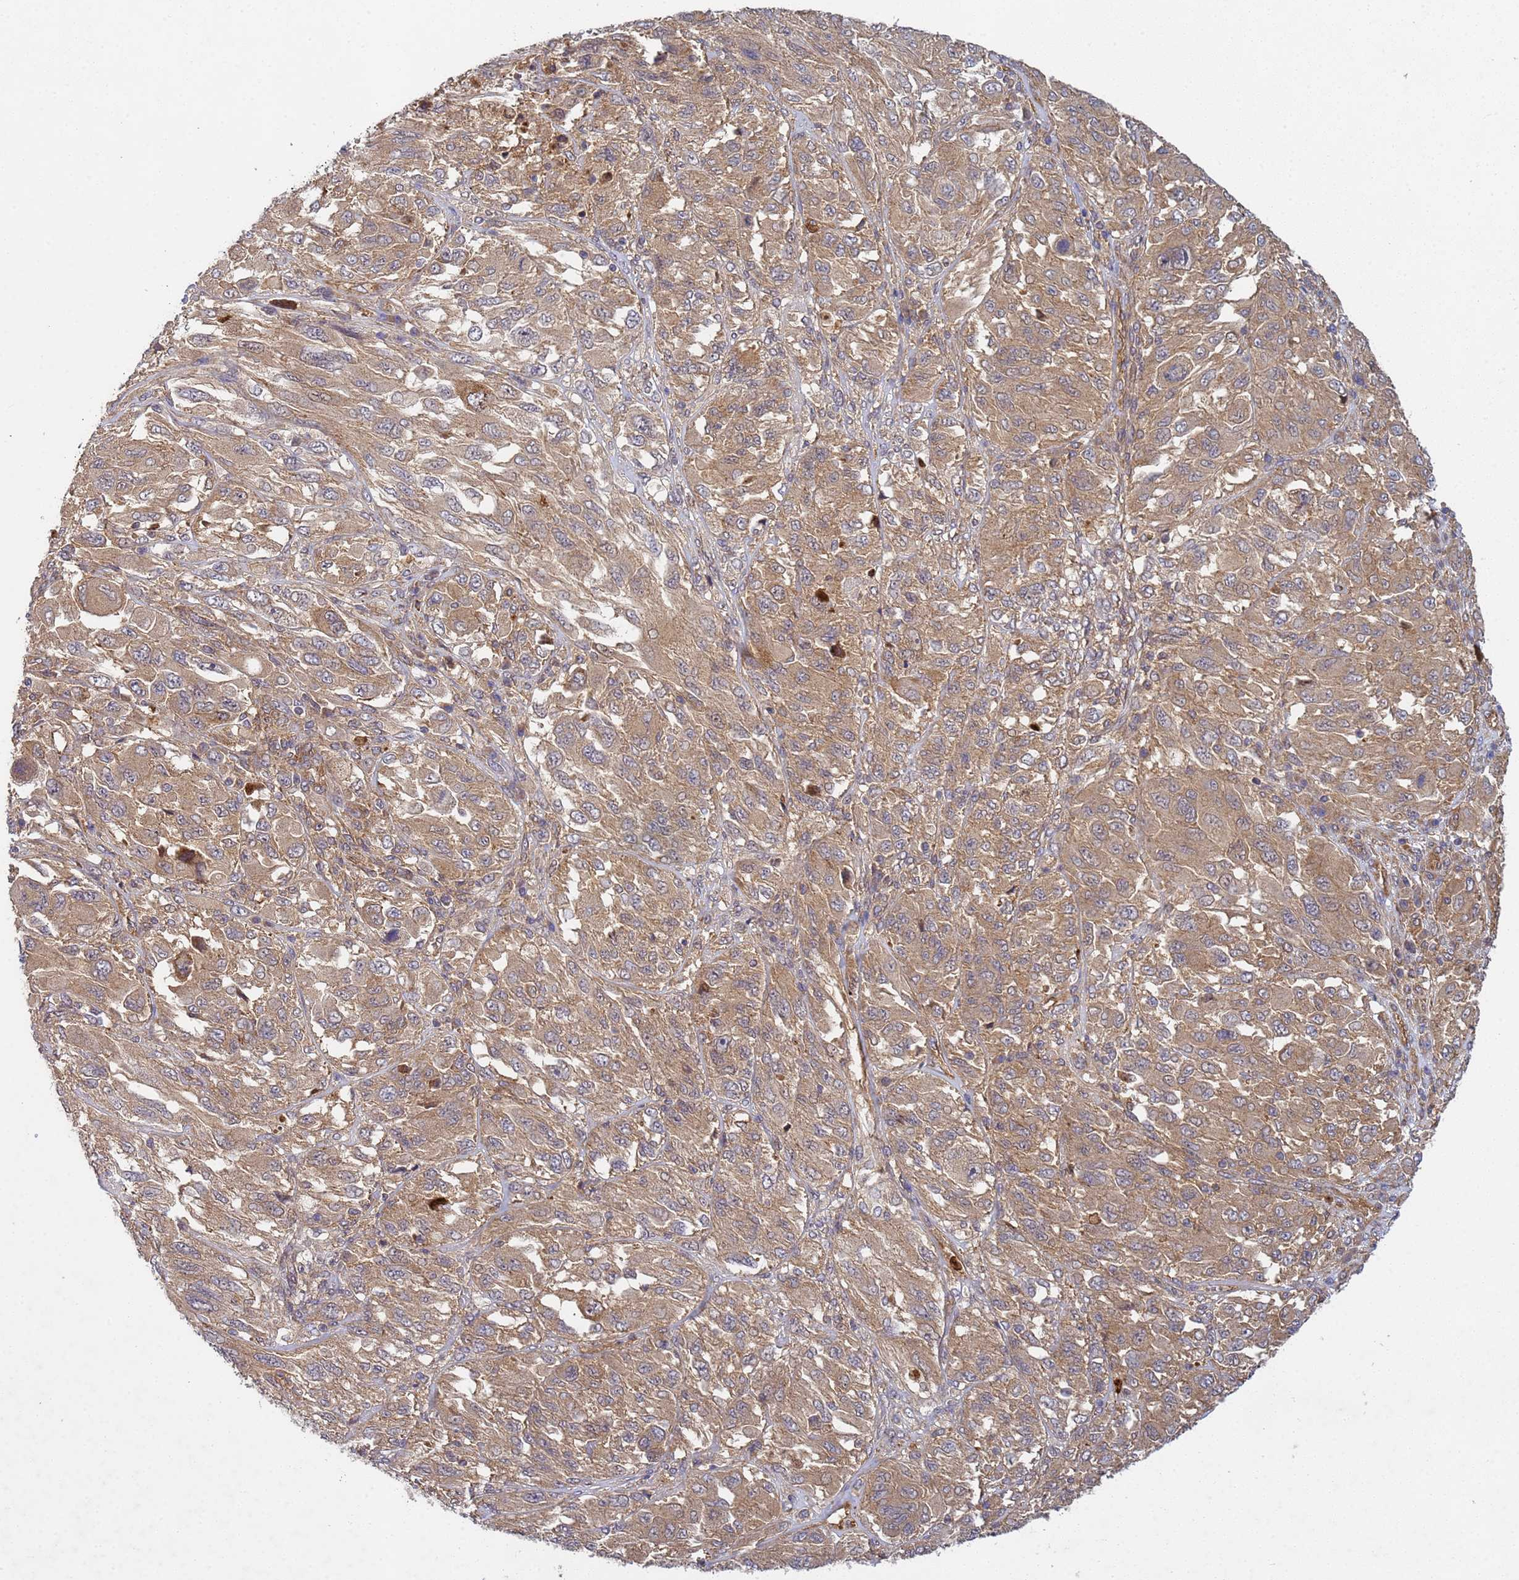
{"staining": {"intensity": "moderate", "quantity": ">75%", "location": "cytoplasmic/membranous"}, "tissue": "melanoma", "cell_type": "Tumor cells", "image_type": "cancer", "snomed": [{"axis": "morphology", "description": "Malignant melanoma, NOS"}, {"axis": "topography", "description": "Skin"}], "caption": "IHC of human malignant melanoma reveals medium levels of moderate cytoplasmic/membranous expression in approximately >75% of tumor cells.", "gene": "C8orf34", "patient": {"sex": "female", "age": 91}}